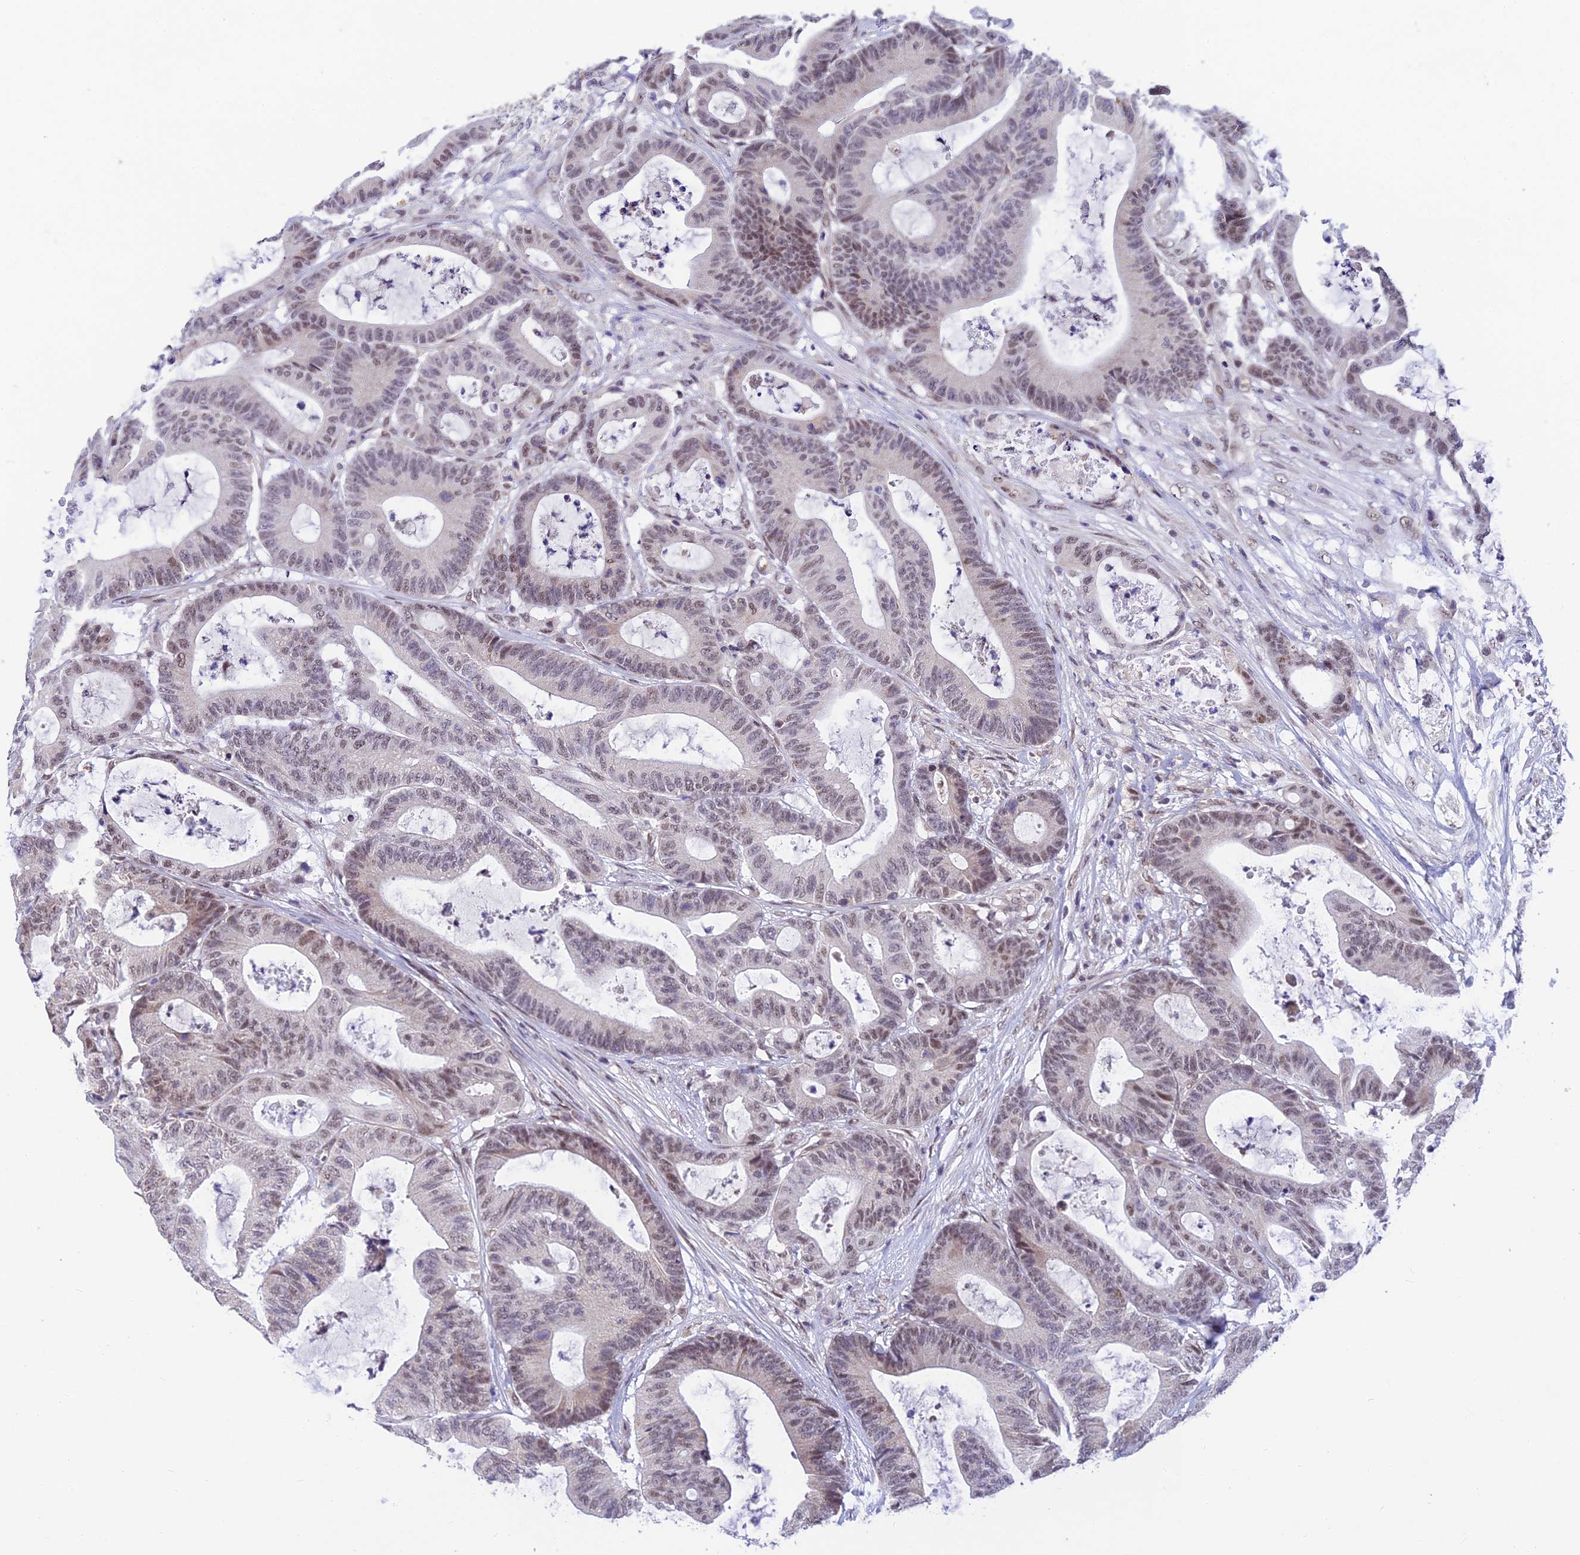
{"staining": {"intensity": "weak", "quantity": ">75%", "location": "nuclear"}, "tissue": "colorectal cancer", "cell_type": "Tumor cells", "image_type": "cancer", "snomed": [{"axis": "morphology", "description": "Adenocarcinoma, NOS"}, {"axis": "topography", "description": "Colon"}], "caption": "IHC histopathology image of human adenocarcinoma (colorectal) stained for a protein (brown), which exhibits low levels of weak nuclear positivity in about >75% of tumor cells.", "gene": "C2orf49", "patient": {"sex": "female", "age": 84}}